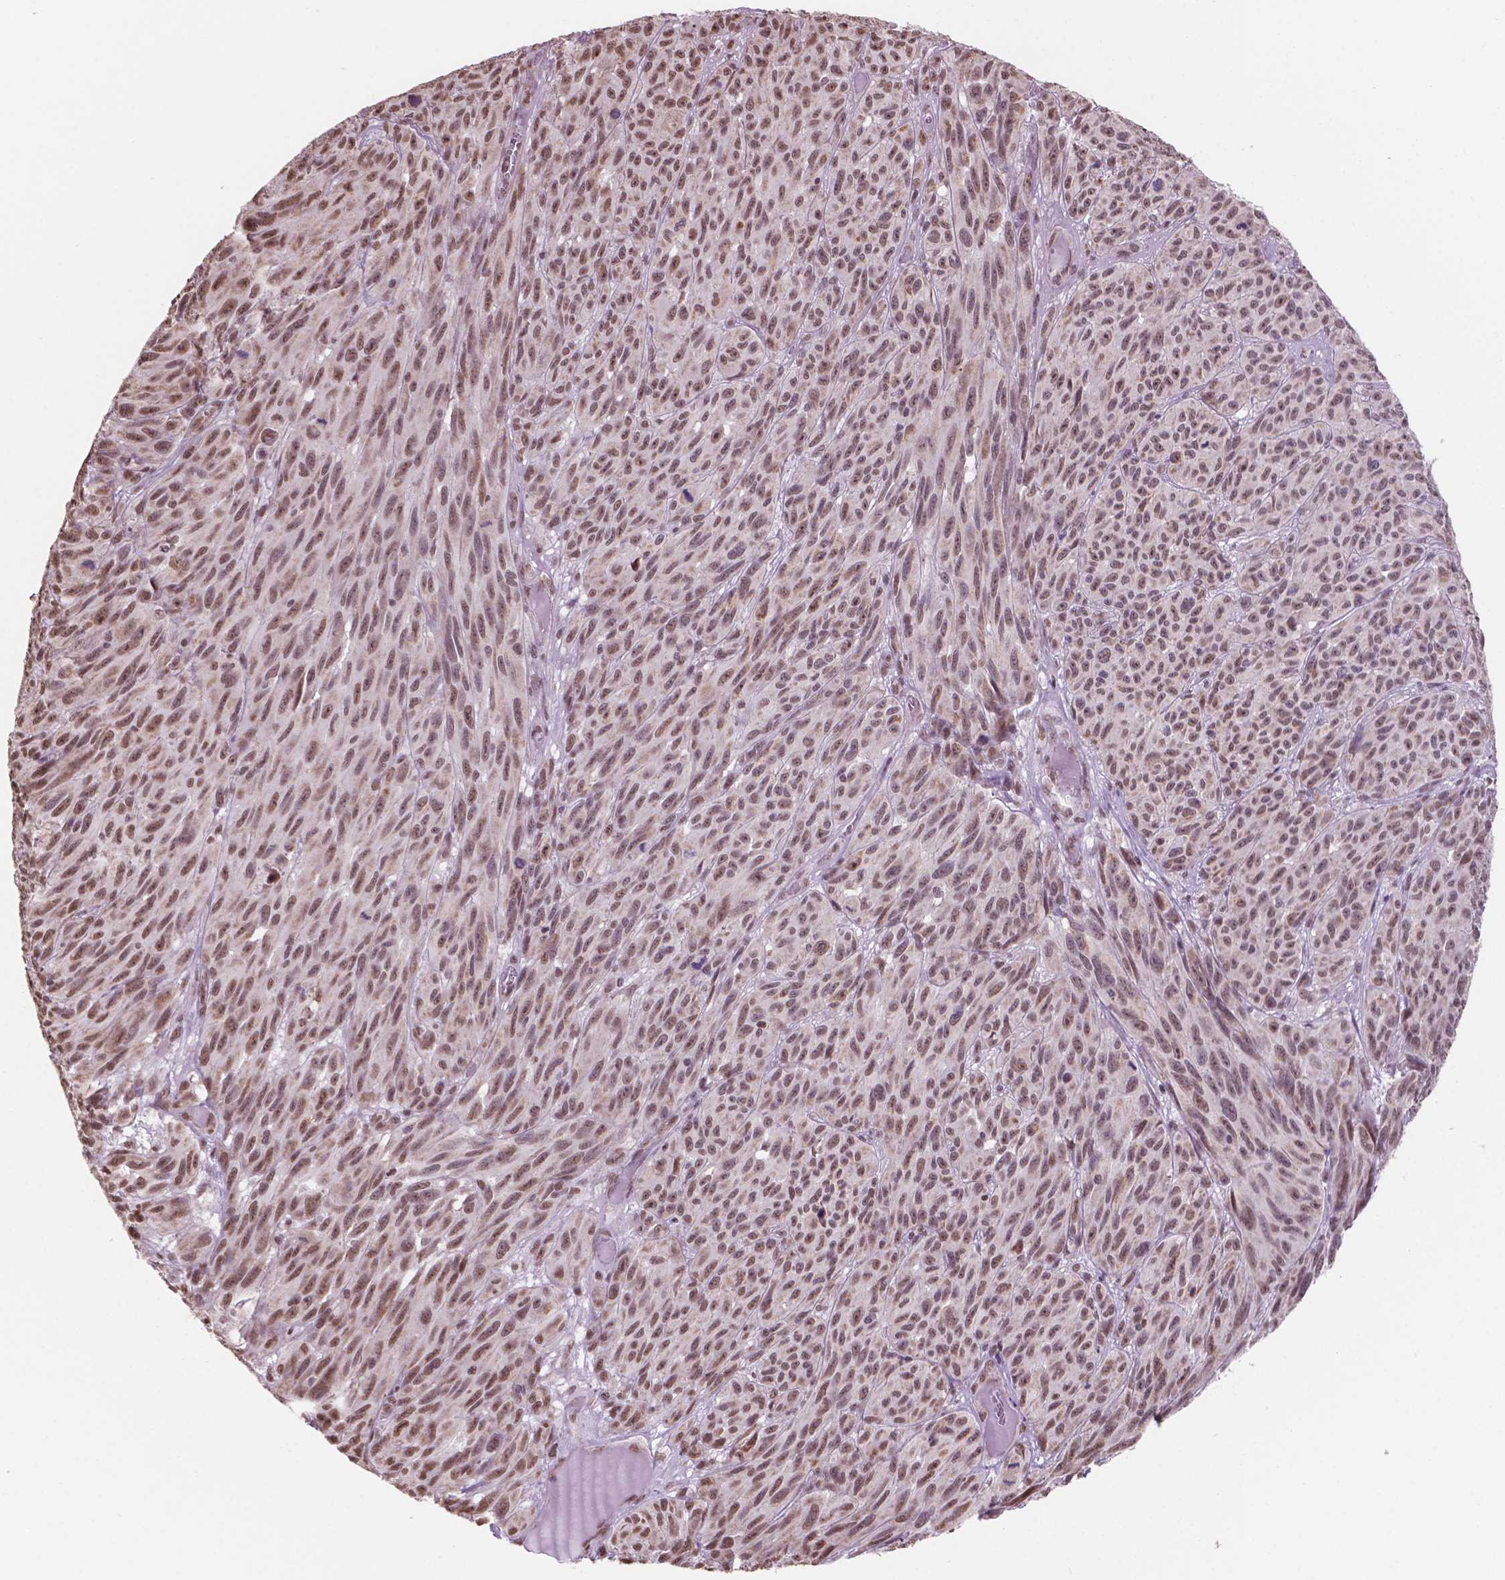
{"staining": {"intensity": "moderate", "quantity": ">75%", "location": "cytoplasmic/membranous,nuclear"}, "tissue": "melanoma", "cell_type": "Tumor cells", "image_type": "cancer", "snomed": [{"axis": "morphology", "description": "Malignant melanoma, NOS"}, {"axis": "topography", "description": "Vulva, labia, clitoris and Bartholin´s gland, NO"}], "caption": "Malignant melanoma stained with a brown dye reveals moderate cytoplasmic/membranous and nuclear positive expression in approximately >75% of tumor cells.", "gene": "NDUFA10", "patient": {"sex": "female", "age": 75}}